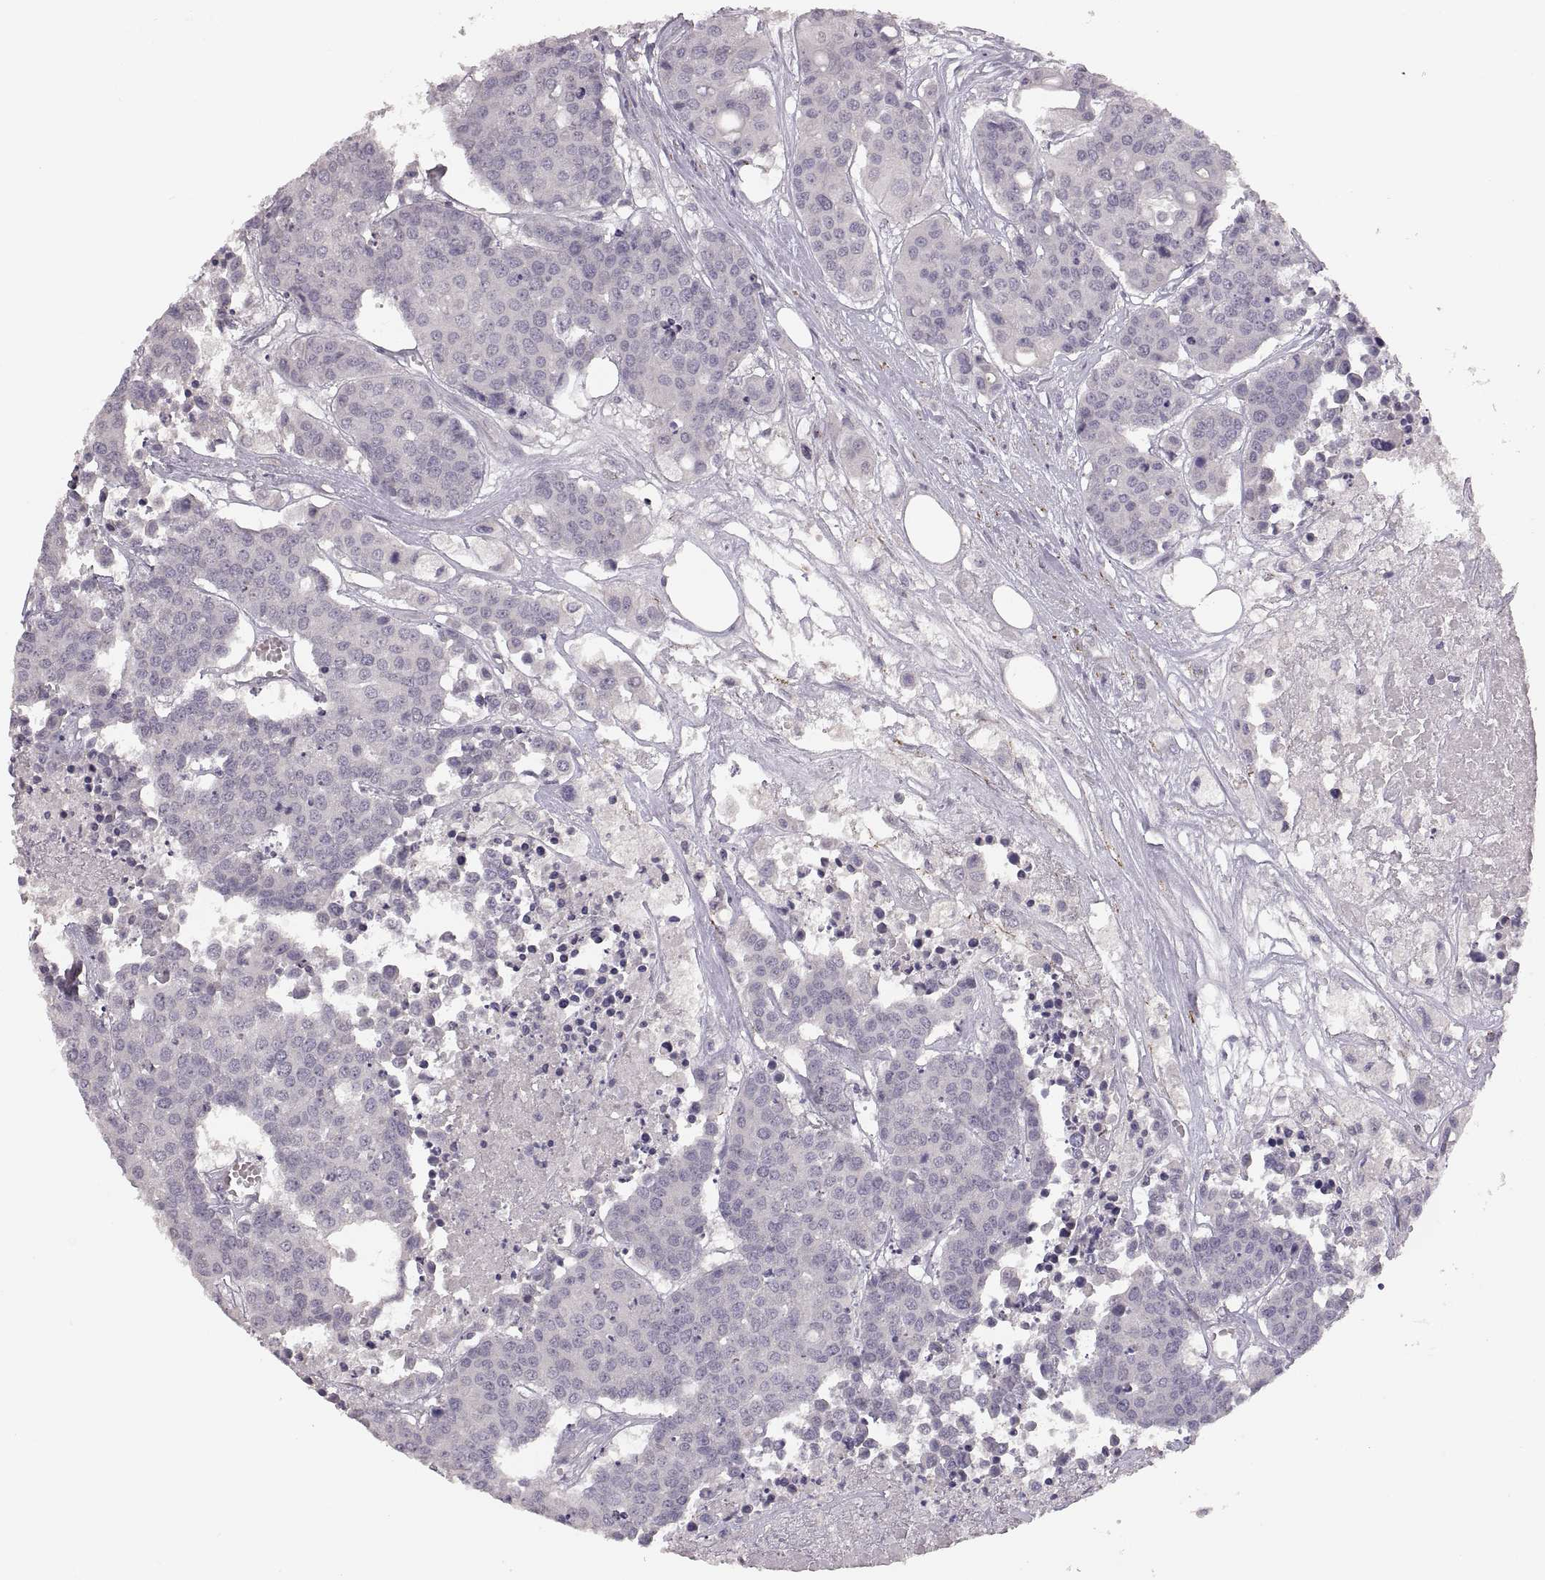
{"staining": {"intensity": "negative", "quantity": "none", "location": "none"}, "tissue": "carcinoid", "cell_type": "Tumor cells", "image_type": "cancer", "snomed": [{"axis": "morphology", "description": "Carcinoid, malignant, NOS"}, {"axis": "topography", "description": "Colon"}], "caption": "Tumor cells are negative for brown protein staining in malignant carcinoid. (Brightfield microscopy of DAB immunohistochemistry at high magnification).", "gene": "CDH2", "patient": {"sex": "male", "age": 81}}